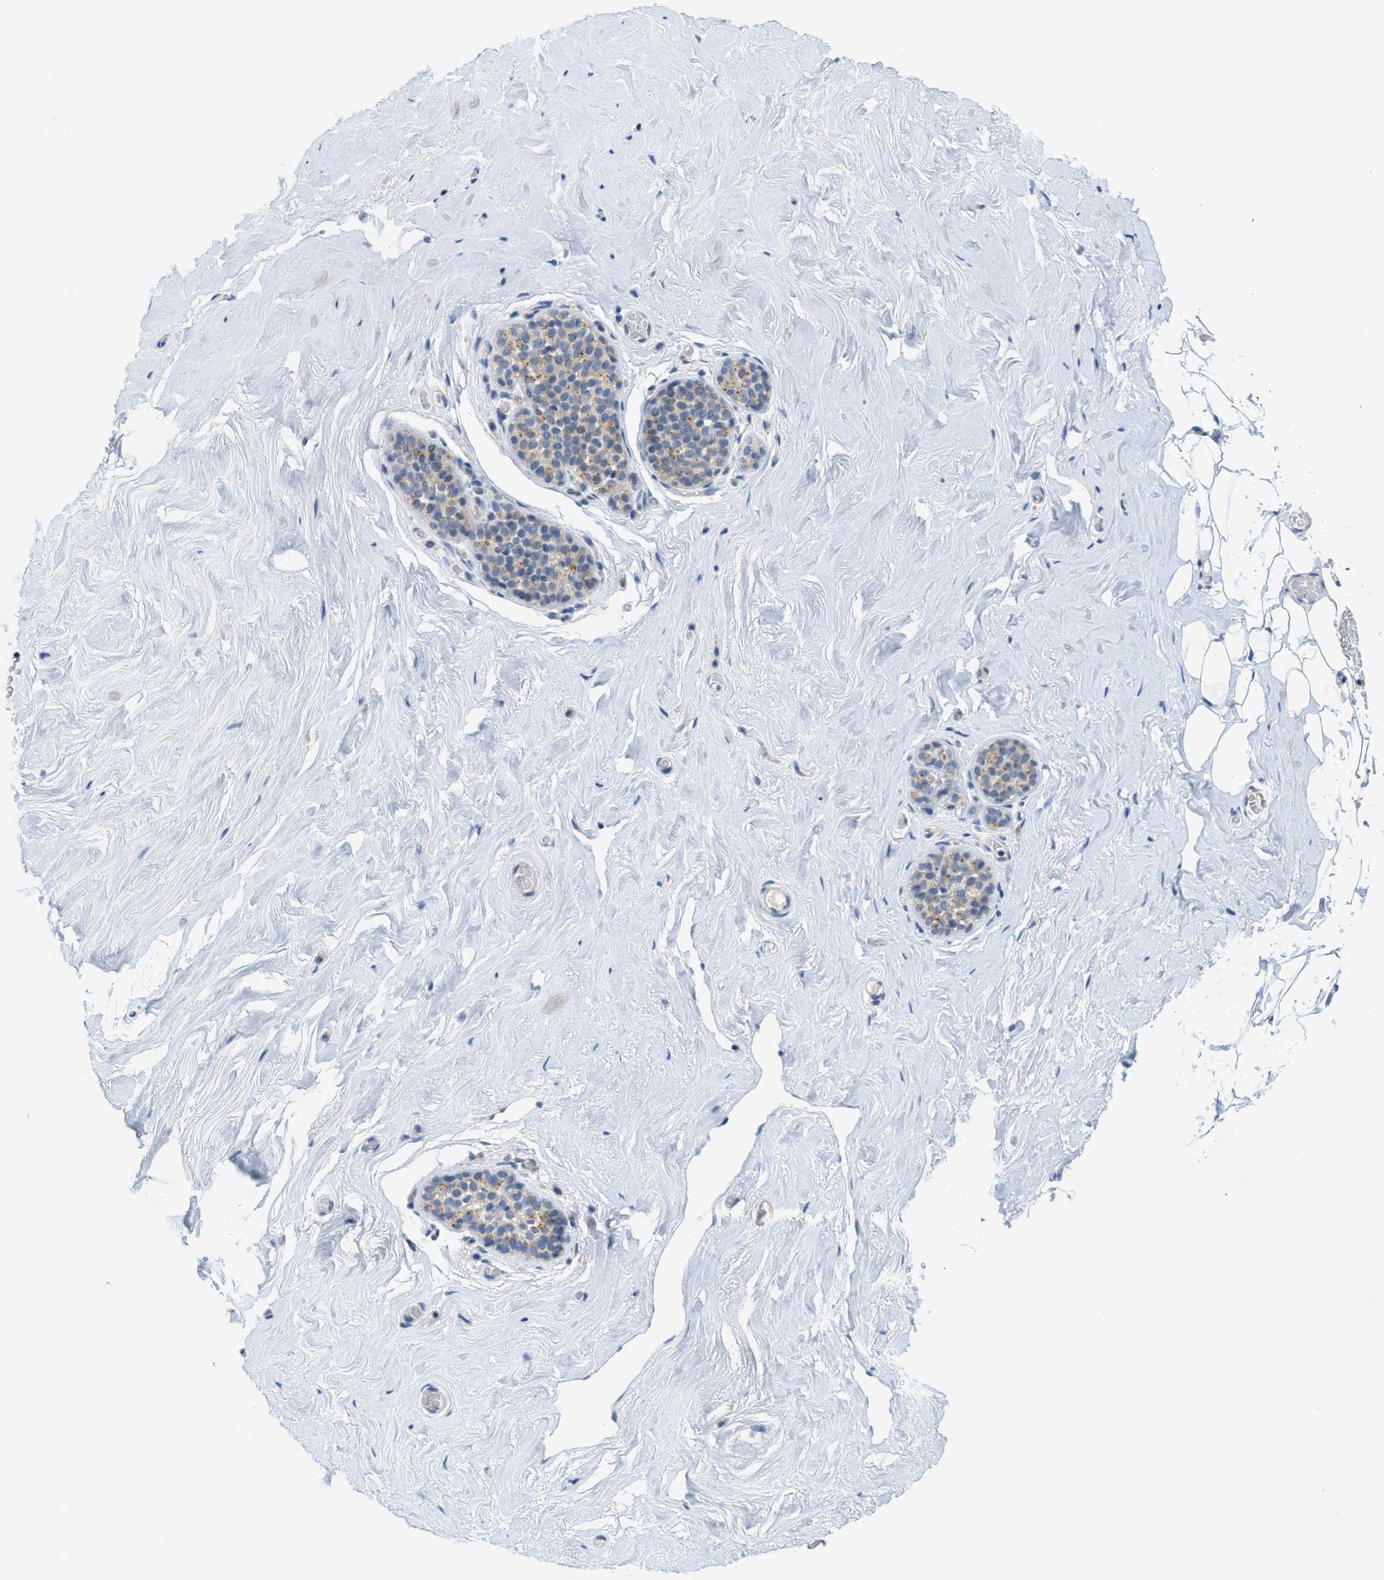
{"staining": {"intensity": "negative", "quantity": "none", "location": "none"}, "tissue": "breast", "cell_type": "Adipocytes", "image_type": "normal", "snomed": [{"axis": "morphology", "description": "Normal tissue, NOS"}, {"axis": "topography", "description": "Breast"}], "caption": "Adipocytes show no significant protein positivity in unremarkable breast. (Stains: DAB (3,3'-diaminobenzidine) IHC with hematoxylin counter stain, Microscopy: brightfield microscopy at high magnification).", "gene": "ZFYVE9", "patient": {"sex": "female", "age": 75}}